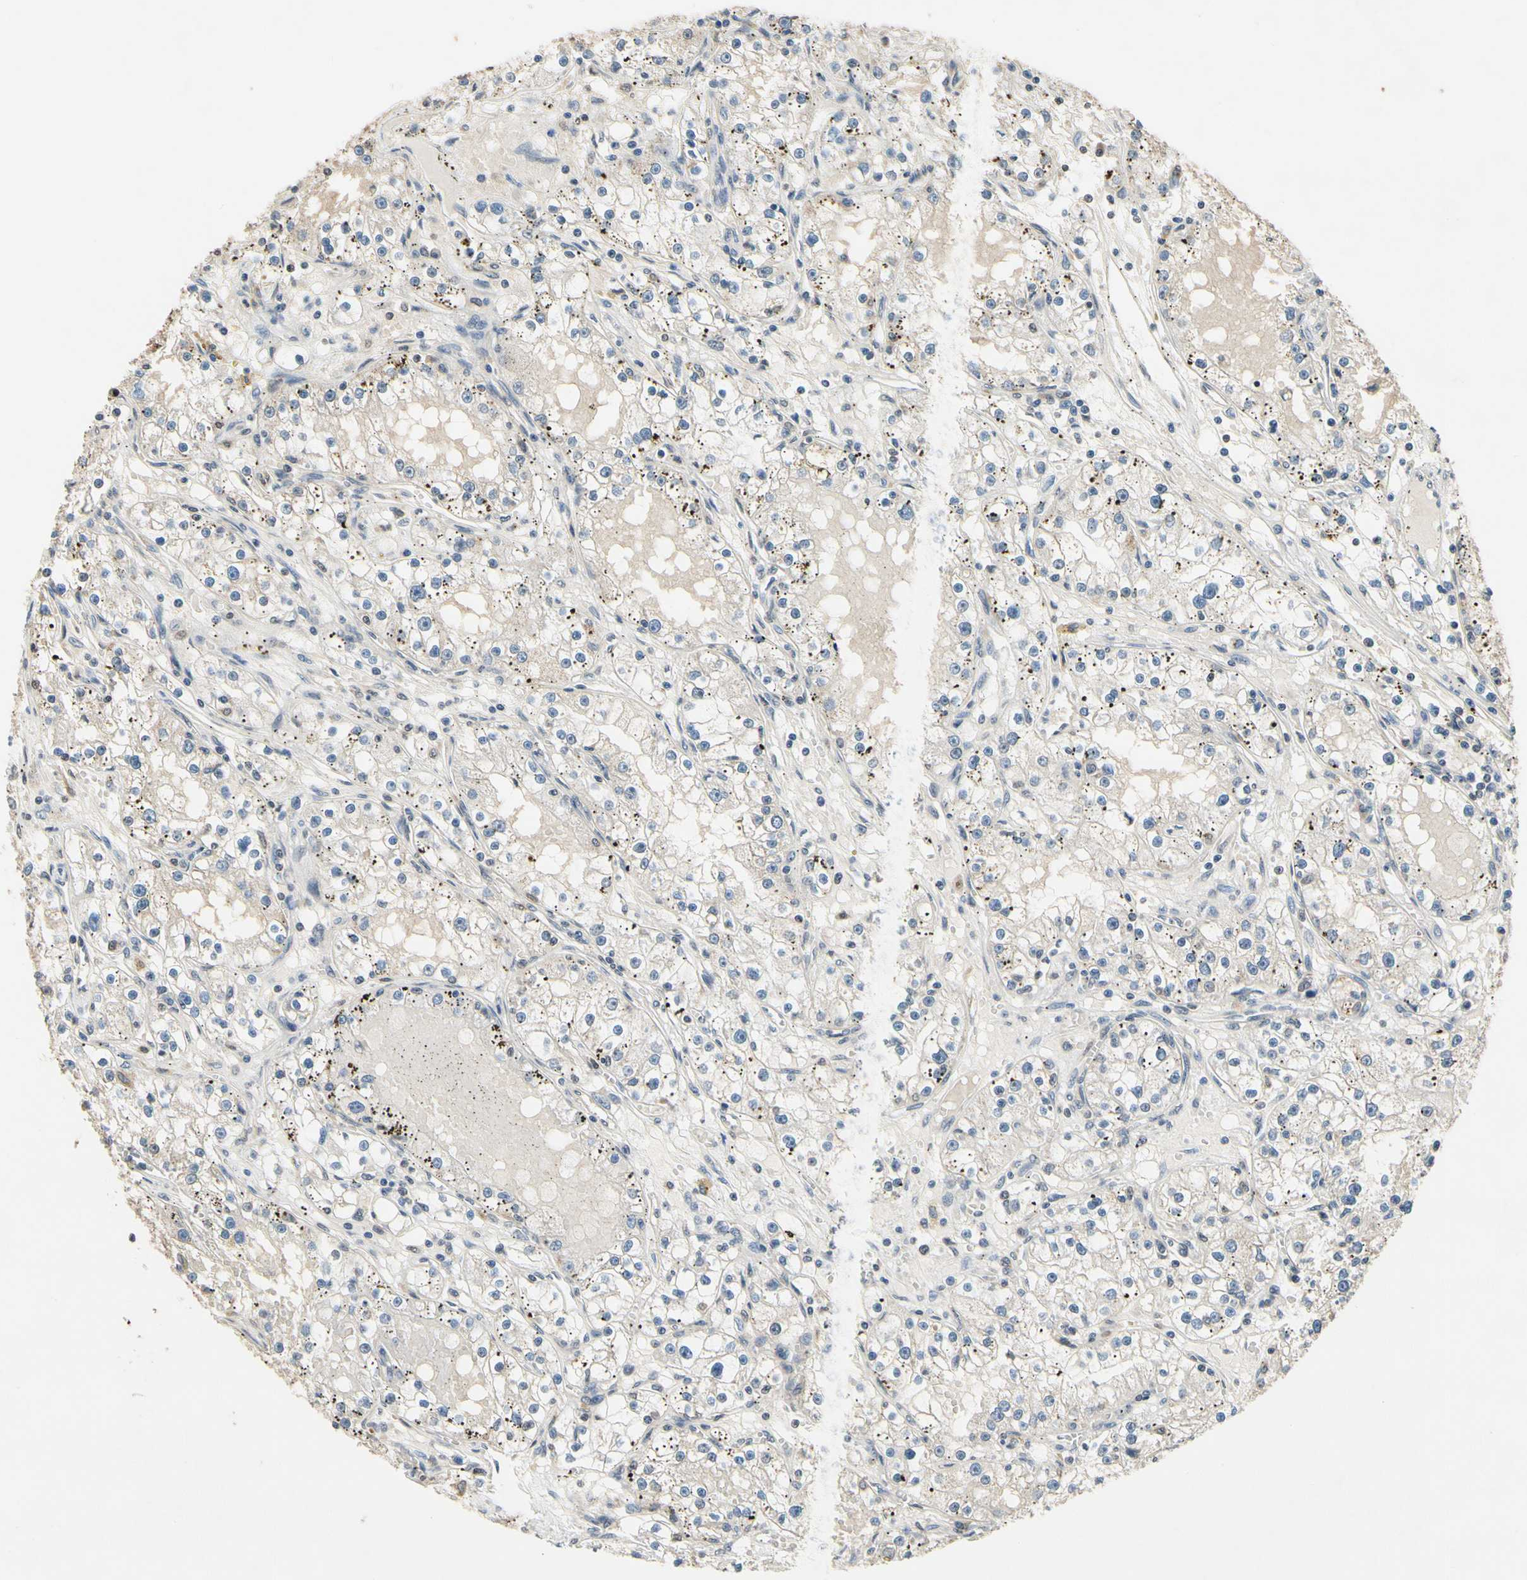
{"staining": {"intensity": "moderate", "quantity": ">75%", "location": "cytoplasmic/membranous"}, "tissue": "renal cancer", "cell_type": "Tumor cells", "image_type": "cancer", "snomed": [{"axis": "morphology", "description": "Adenocarcinoma, NOS"}, {"axis": "topography", "description": "Kidney"}], "caption": "Moderate cytoplasmic/membranous staining for a protein is seen in about >75% of tumor cells of renal cancer (adenocarcinoma) using IHC.", "gene": "GCLC", "patient": {"sex": "male", "age": 56}}